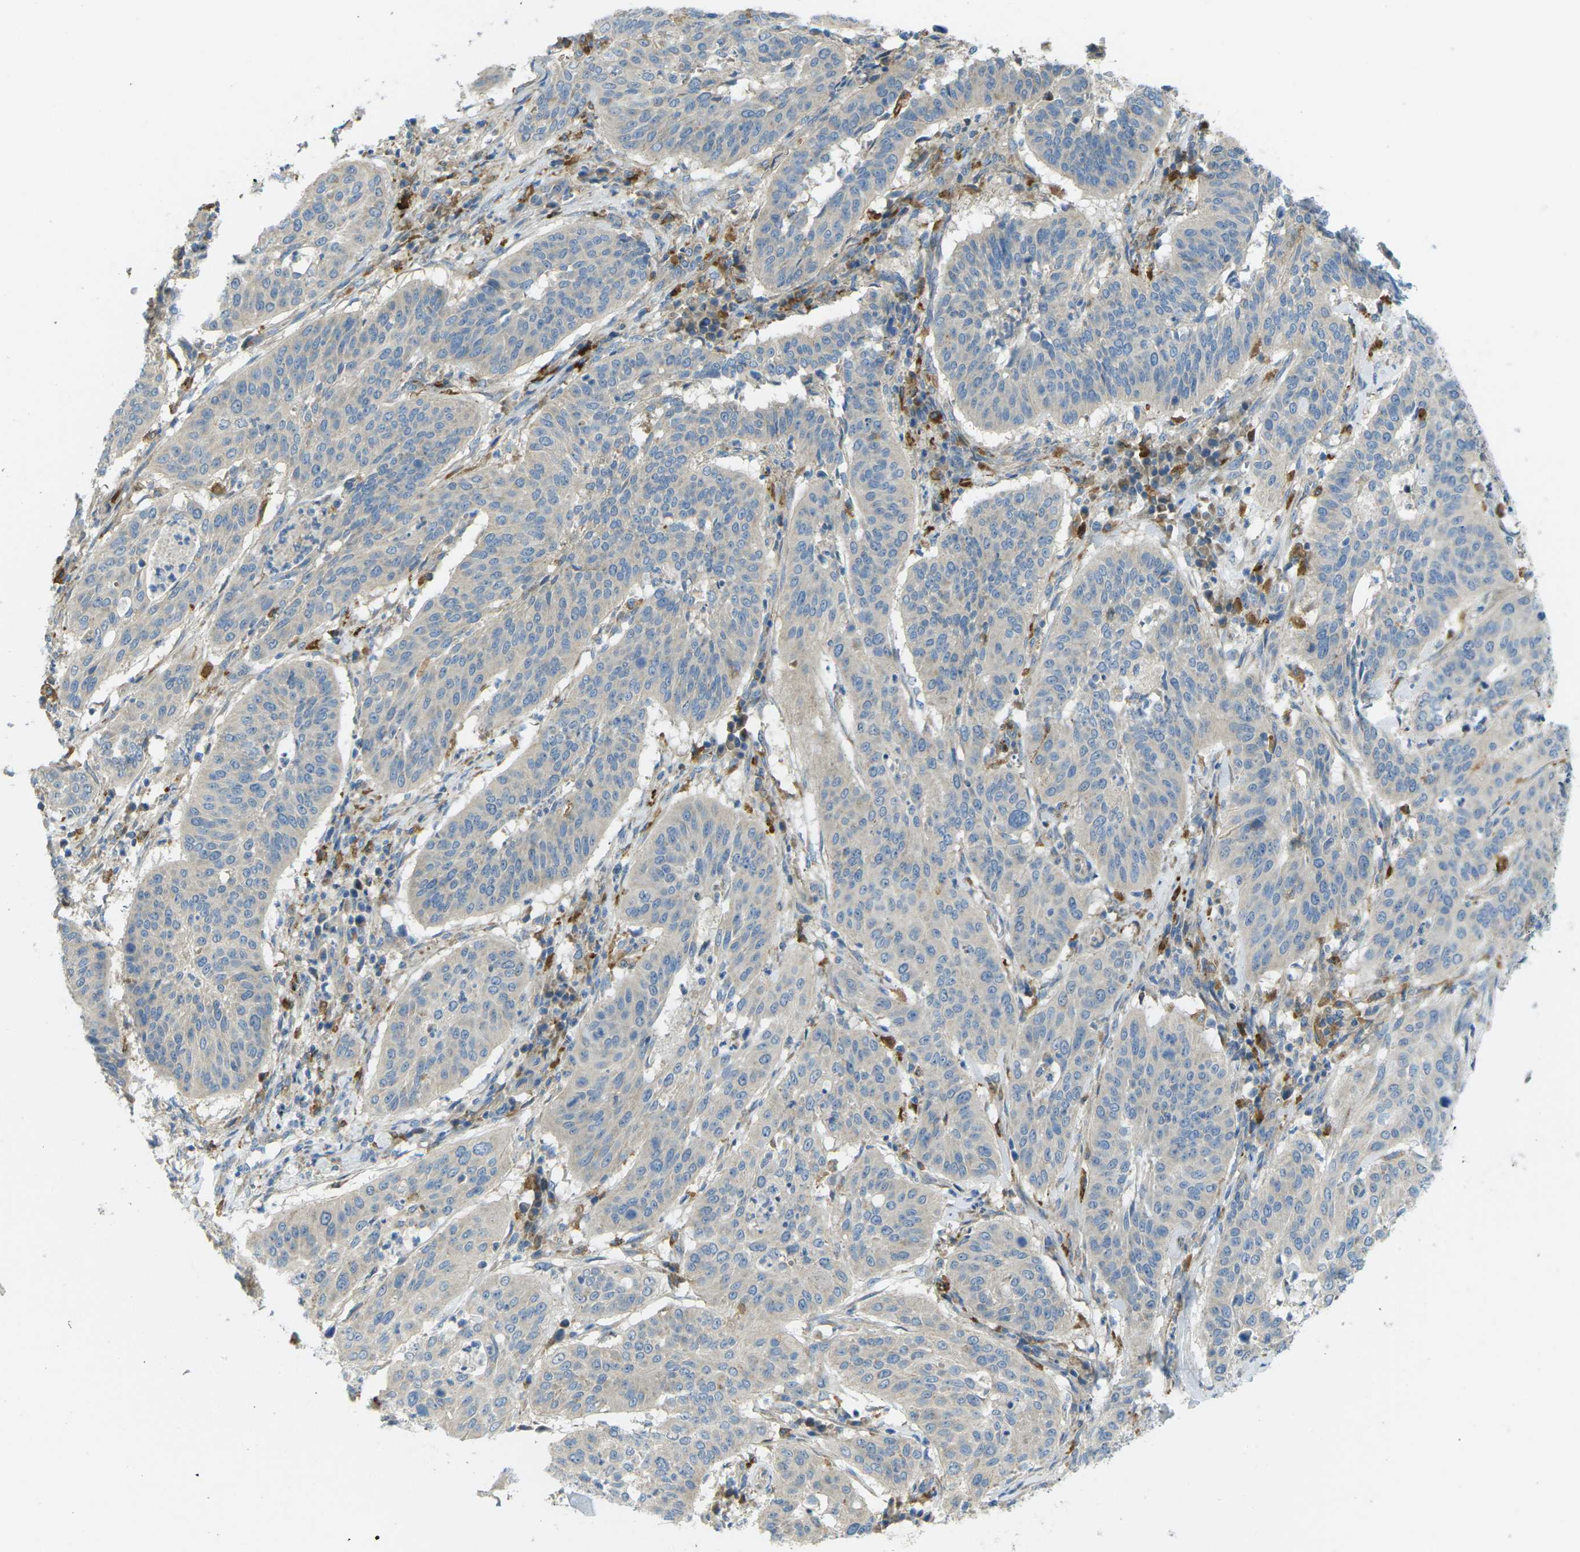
{"staining": {"intensity": "weak", "quantity": "<25%", "location": "cytoplasmic/membranous"}, "tissue": "cervical cancer", "cell_type": "Tumor cells", "image_type": "cancer", "snomed": [{"axis": "morphology", "description": "Normal tissue, NOS"}, {"axis": "morphology", "description": "Squamous cell carcinoma, NOS"}, {"axis": "topography", "description": "Cervix"}], "caption": "Squamous cell carcinoma (cervical) was stained to show a protein in brown. There is no significant staining in tumor cells.", "gene": "MYLK4", "patient": {"sex": "female", "age": 39}}